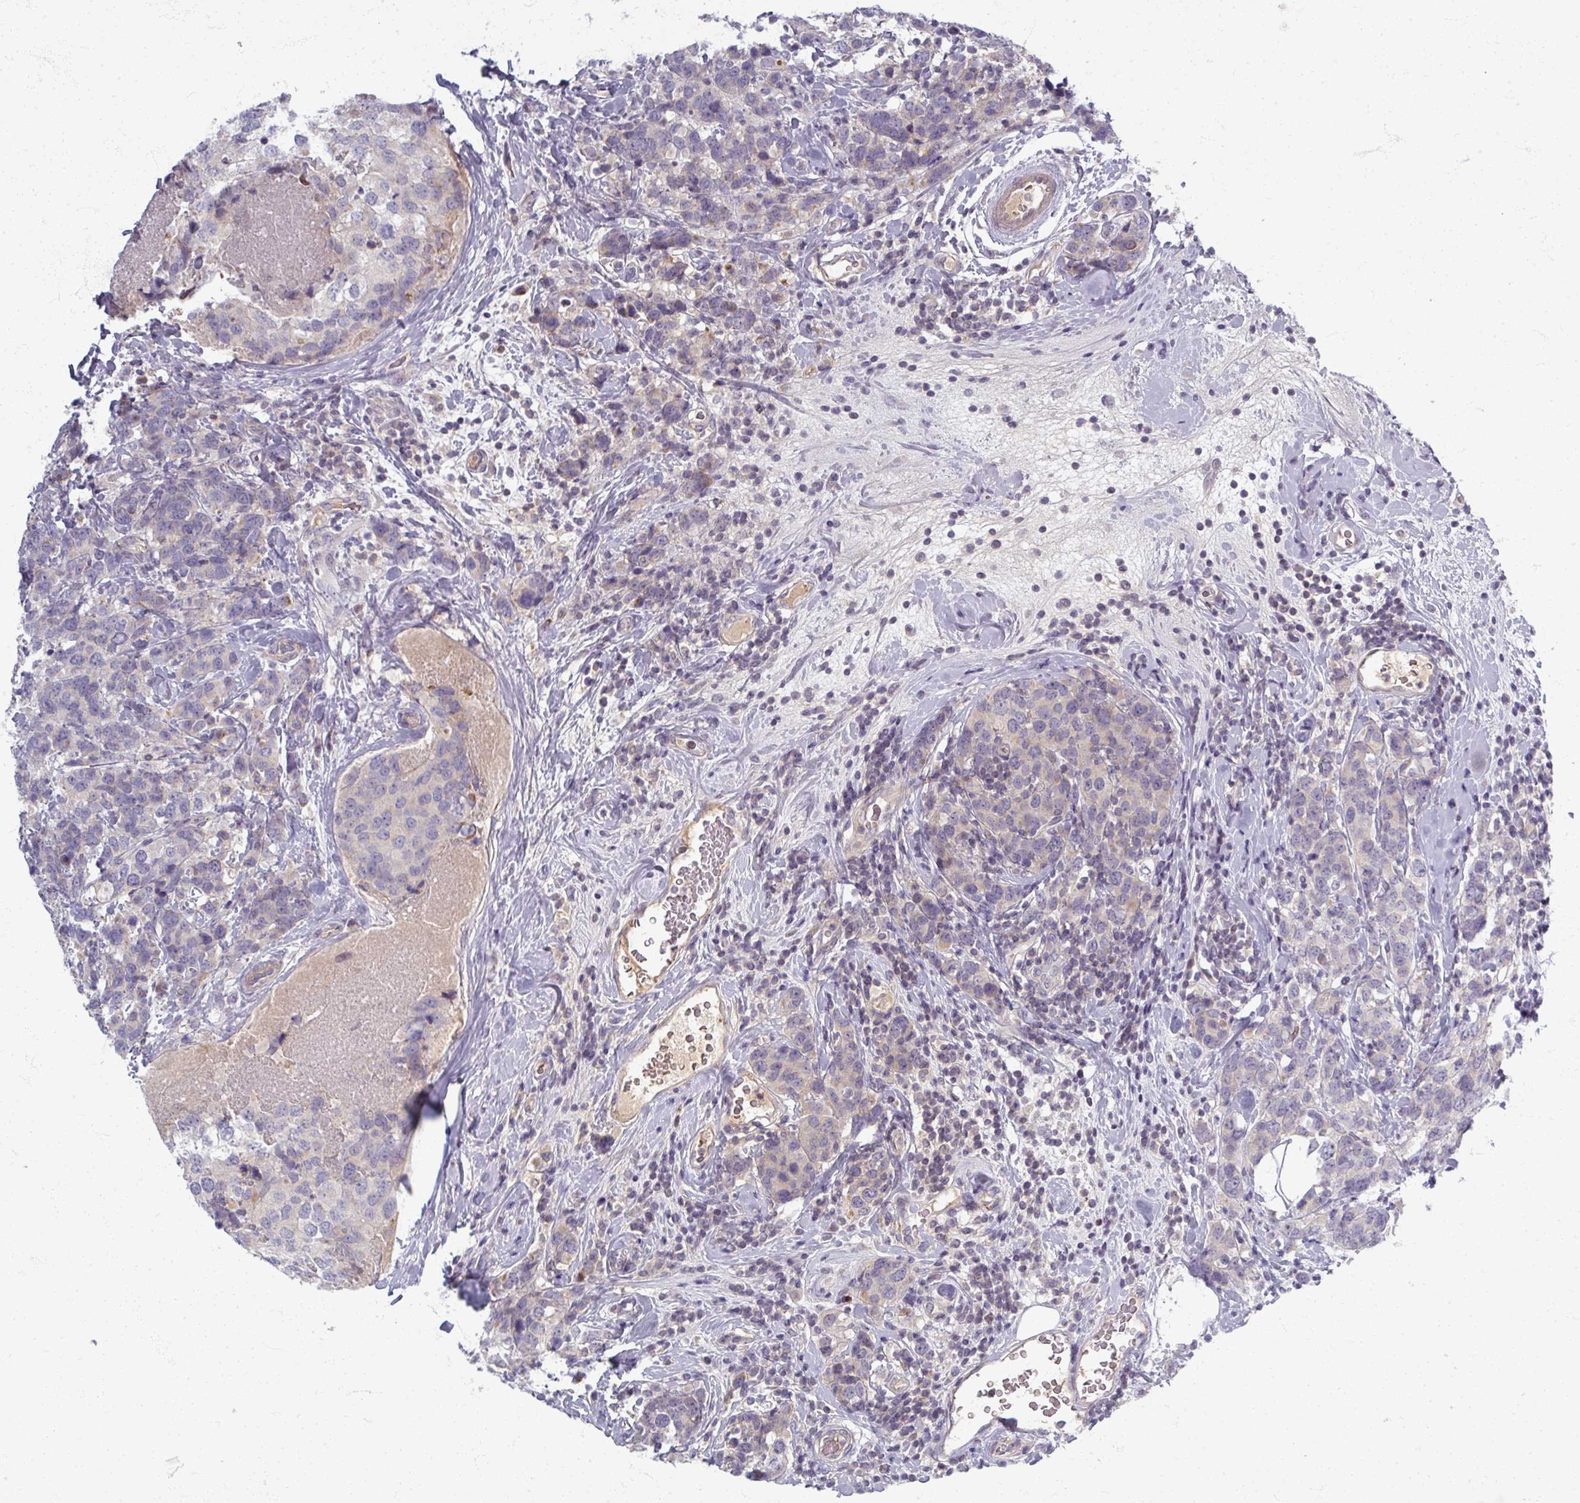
{"staining": {"intensity": "negative", "quantity": "none", "location": "none"}, "tissue": "breast cancer", "cell_type": "Tumor cells", "image_type": "cancer", "snomed": [{"axis": "morphology", "description": "Lobular carcinoma"}, {"axis": "topography", "description": "Breast"}], "caption": "A histopathology image of lobular carcinoma (breast) stained for a protein displays no brown staining in tumor cells.", "gene": "TTLL7", "patient": {"sex": "female", "age": 59}}